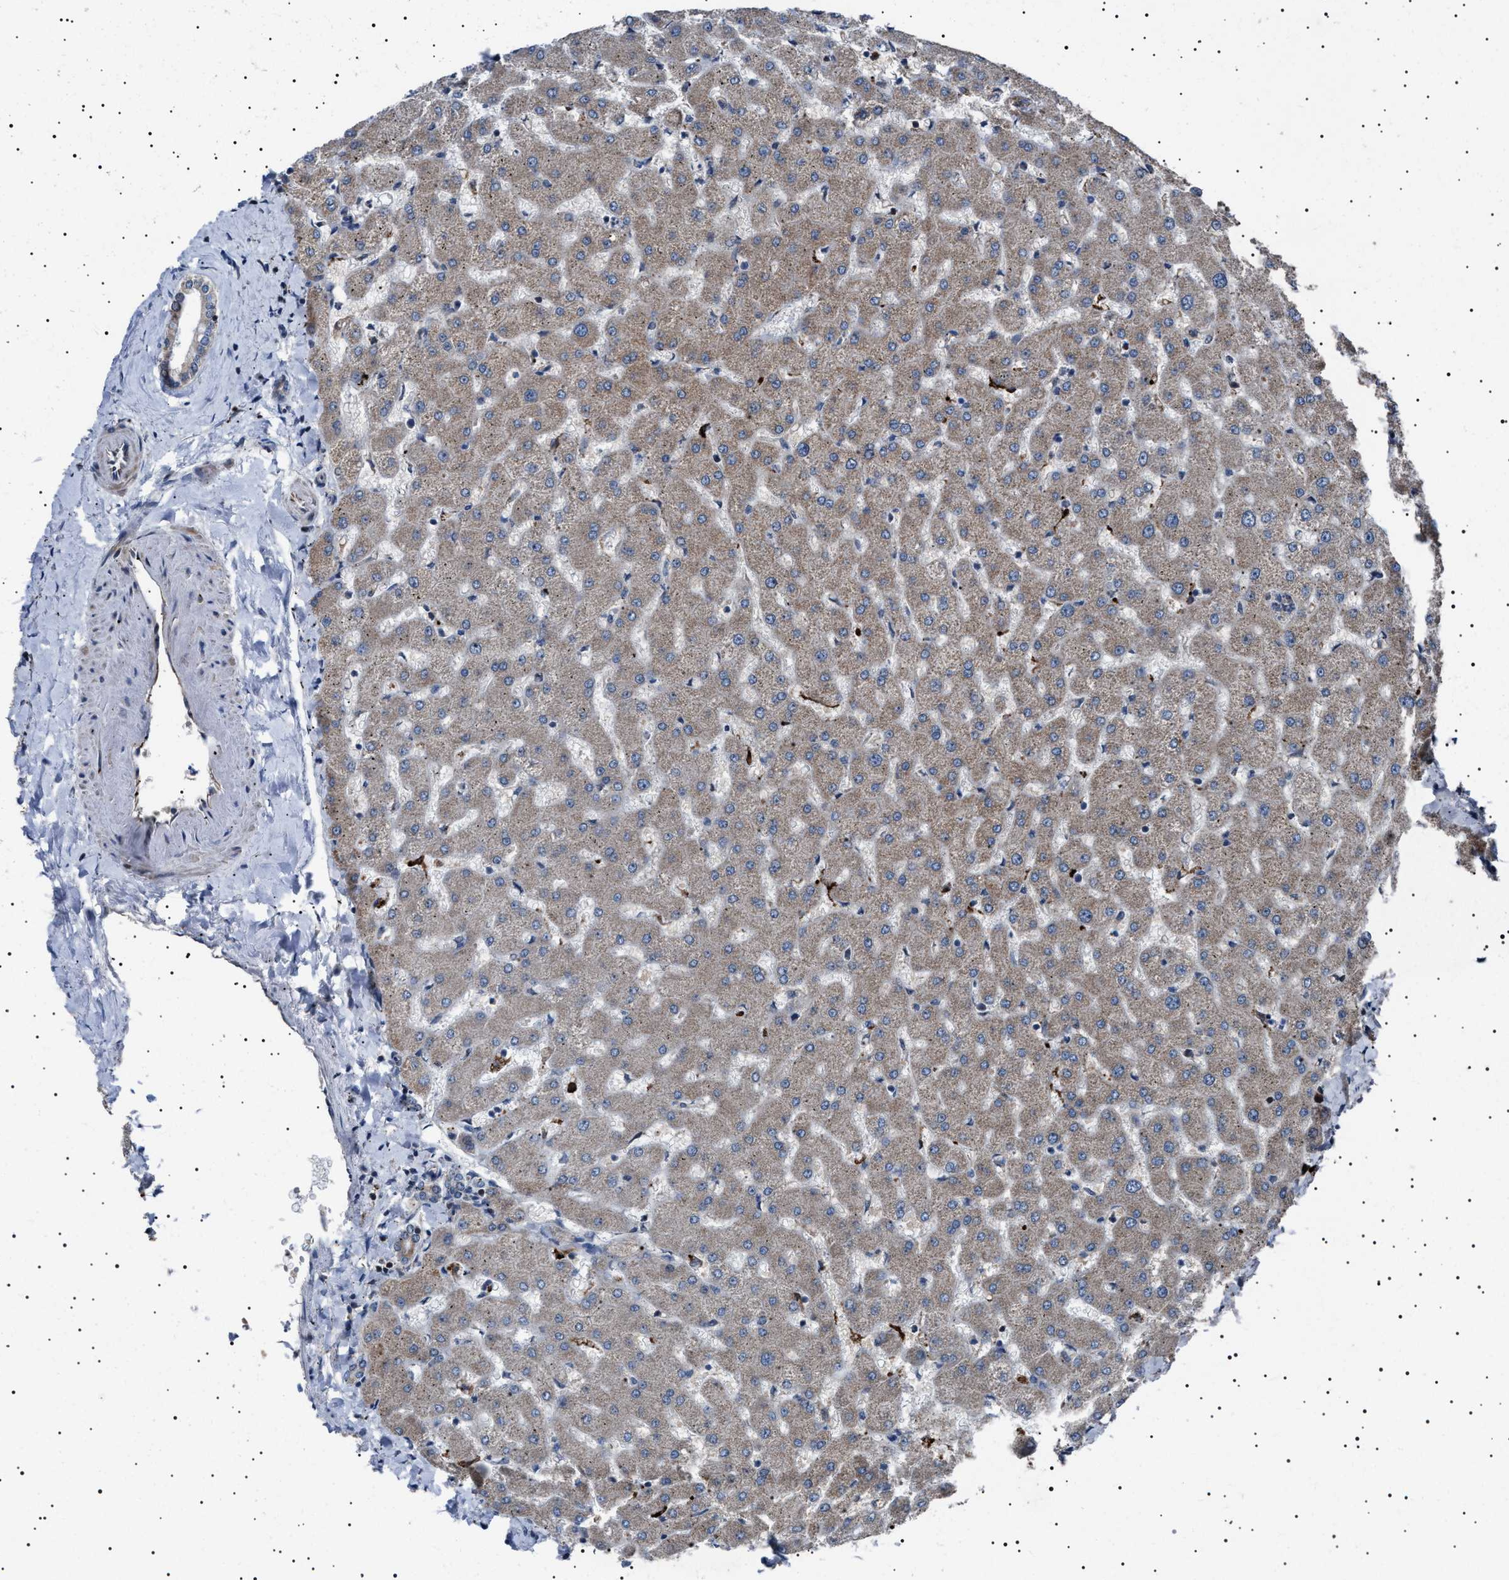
{"staining": {"intensity": "moderate", "quantity": "25%-75%", "location": "cytoplasmic/membranous"}, "tissue": "liver", "cell_type": "Cholangiocytes", "image_type": "normal", "snomed": [{"axis": "morphology", "description": "Normal tissue, NOS"}, {"axis": "topography", "description": "Liver"}], "caption": "Immunohistochemical staining of normal human liver demonstrates moderate cytoplasmic/membranous protein staining in about 25%-75% of cholangiocytes. (DAB IHC with brightfield microscopy, high magnification).", "gene": "PTRH1", "patient": {"sex": "female", "age": 63}}